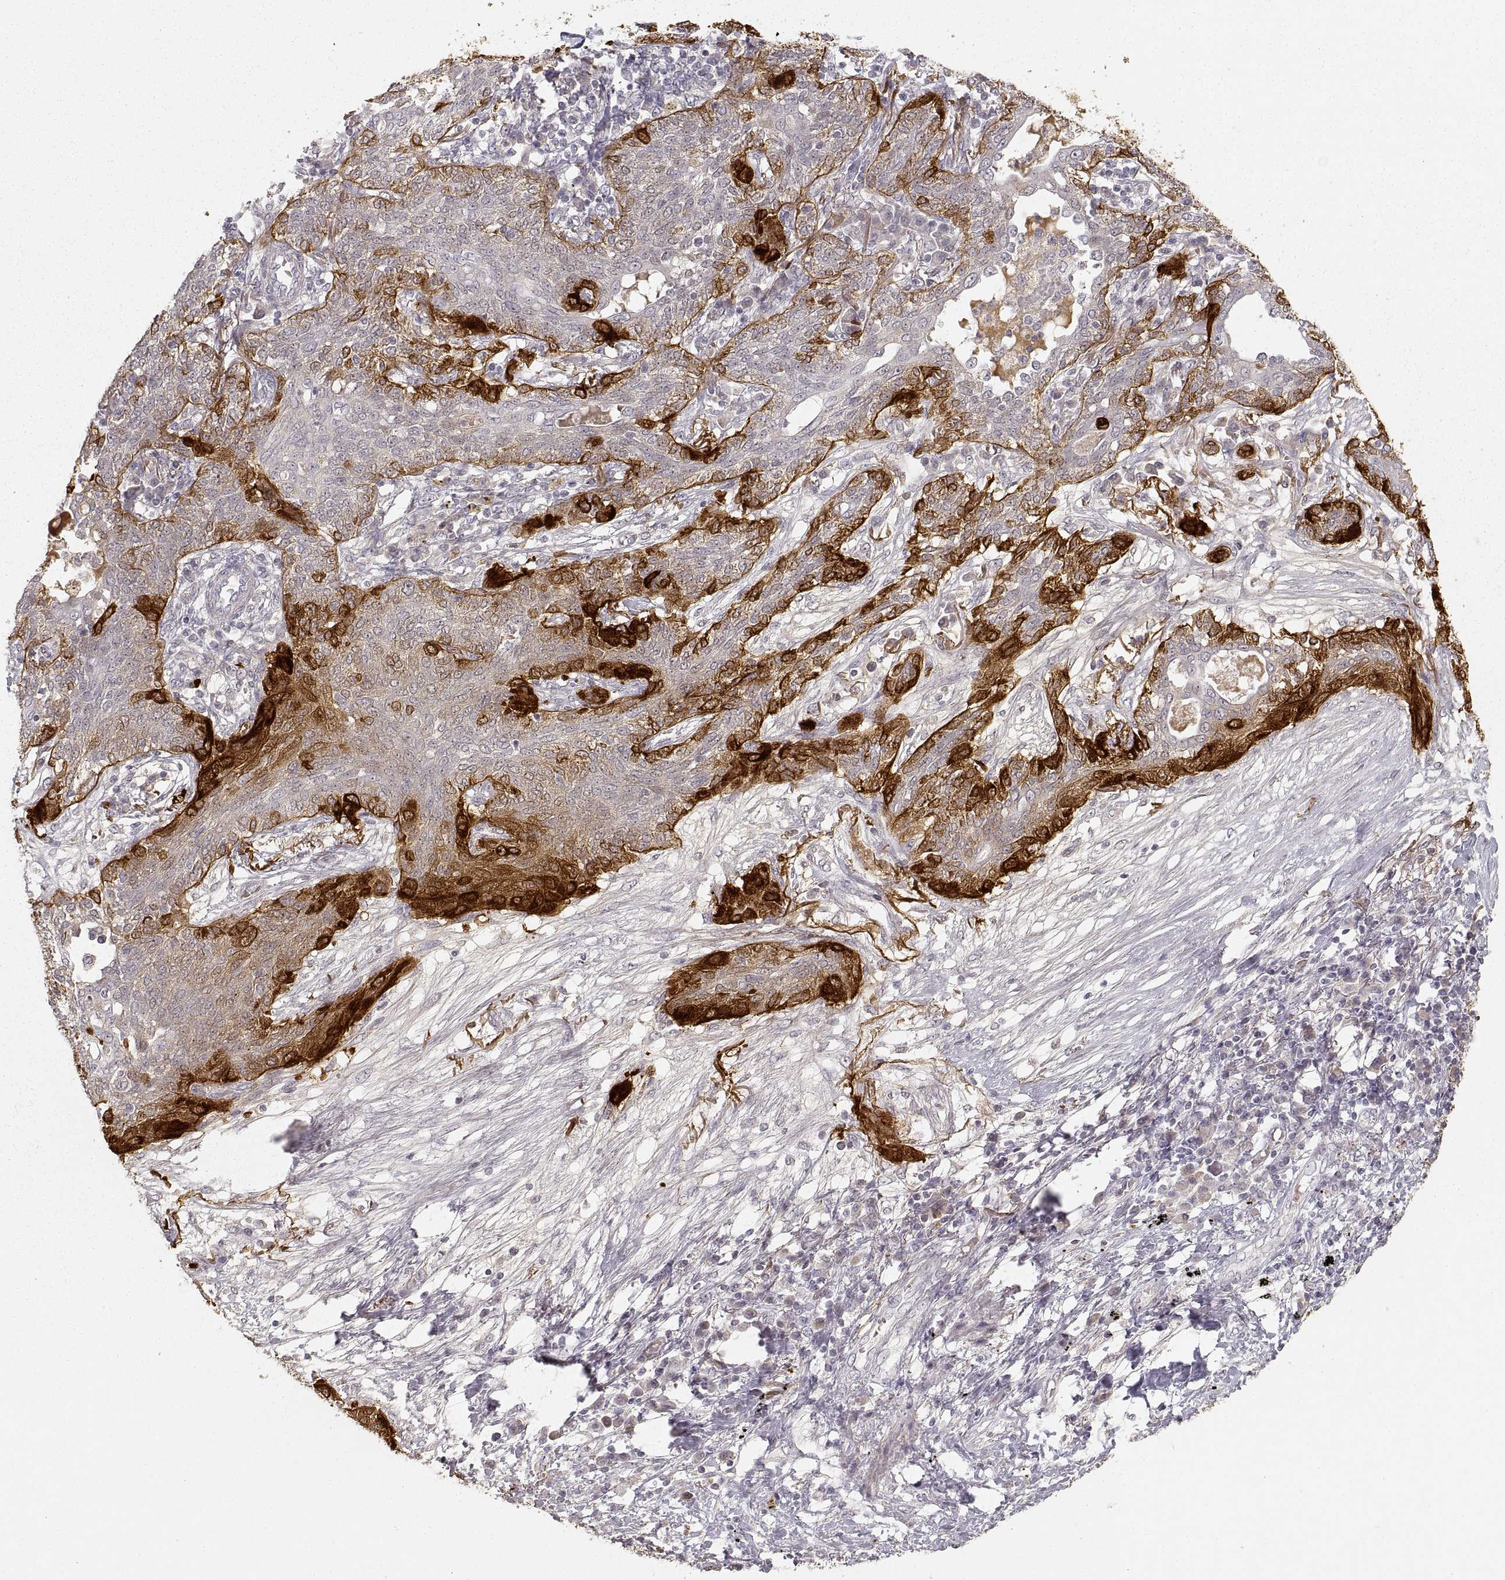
{"staining": {"intensity": "strong", "quantity": "25%-75%", "location": "cytoplasmic/membranous"}, "tissue": "lung cancer", "cell_type": "Tumor cells", "image_type": "cancer", "snomed": [{"axis": "morphology", "description": "Squamous cell carcinoma, NOS"}, {"axis": "topography", "description": "Lung"}], "caption": "Tumor cells demonstrate strong cytoplasmic/membranous staining in approximately 25%-75% of cells in lung cancer.", "gene": "LAMC2", "patient": {"sex": "female", "age": 70}}